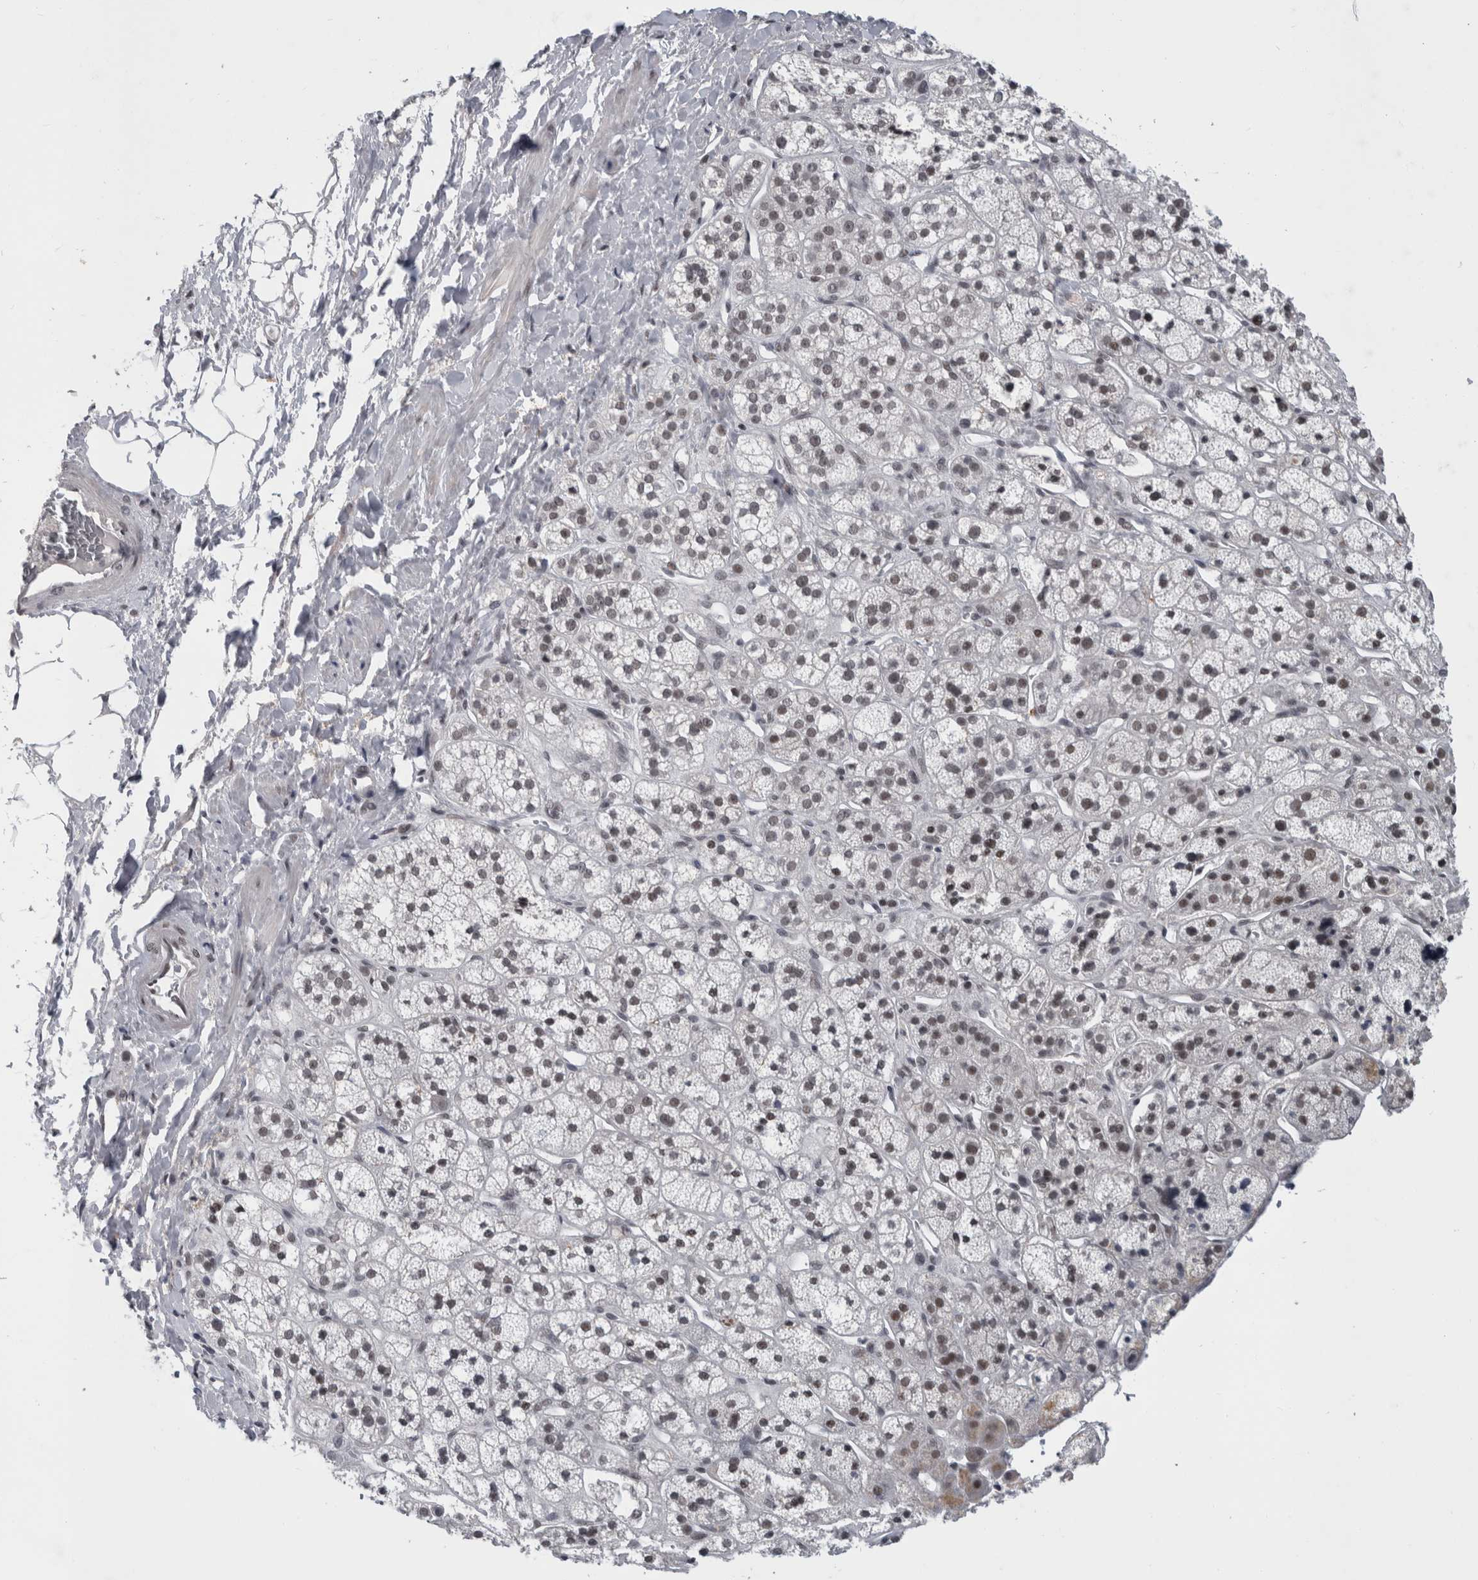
{"staining": {"intensity": "weak", "quantity": "25%-75%", "location": "nuclear"}, "tissue": "adrenal gland", "cell_type": "Glandular cells", "image_type": "normal", "snomed": [{"axis": "morphology", "description": "Normal tissue, NOS"}, {"axis": "topography", "description": "Adrenal gland"}], "caption": "IHC of normal human adrenal gland reveals low levels of weak nuclear staining in about 25%-75% of glandular cells.", "gene": "ARID4B", "patient": {"sex": "male", "age": 56}}